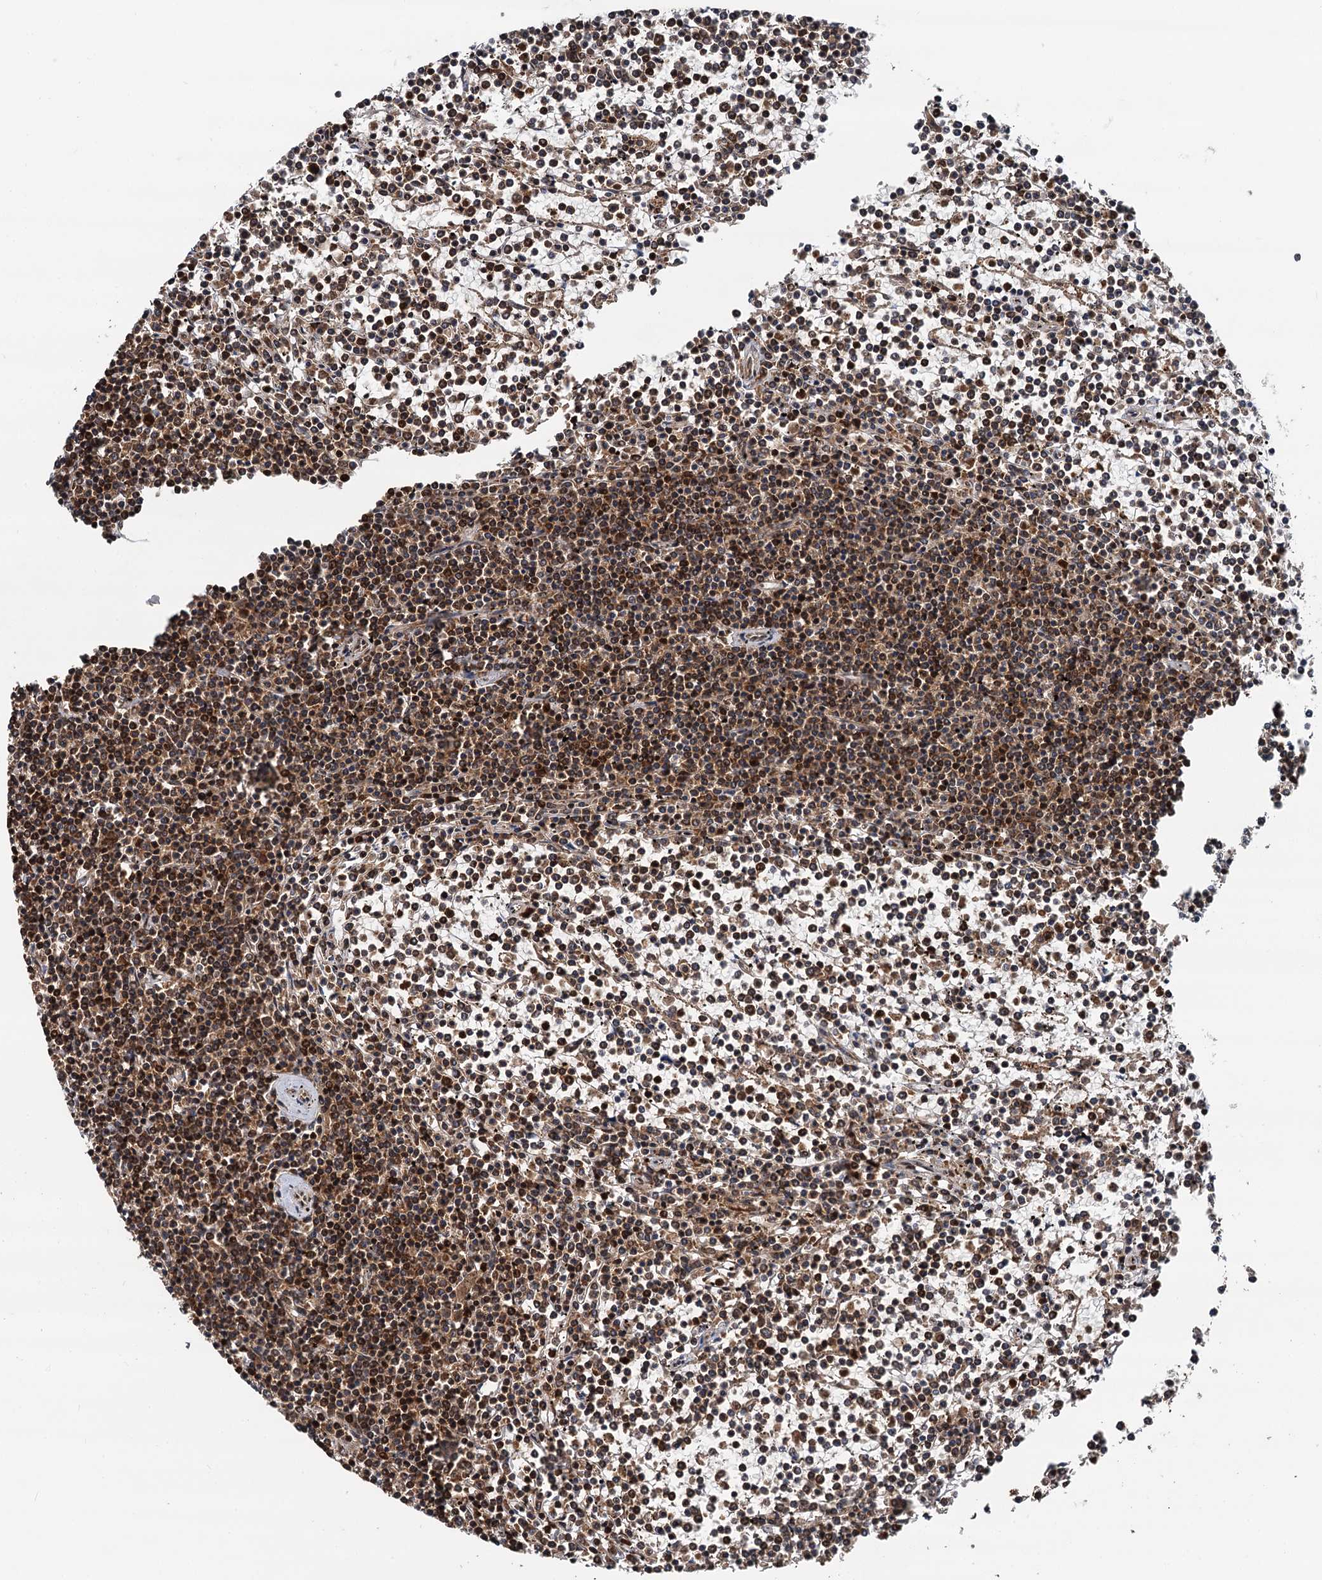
{"staining": {"intensity": "moderate", "quantity": ">75%", "location": "cytoplasmic/membranous,nuclear"}, "tissue": "lymphoma", "cell_type": "Tumor cells", "image_type": "cancer", "snomed": [{"axis": "morphology", "description": "Malignant lymphoma, non-Hodgkin's type, Low grade"}, {"axis": "topography", "description": "Spleen"}], "caption": "Protein expression analysis of human malignant lymphoma, non-Hodgkin's type (low-grade) reveals moderate cytoplasmic/membranous and nuclear expression in approximately >75% of tumor cells.", "gene": "STUB1", "patient": {"sex": "female", "age": 19}}